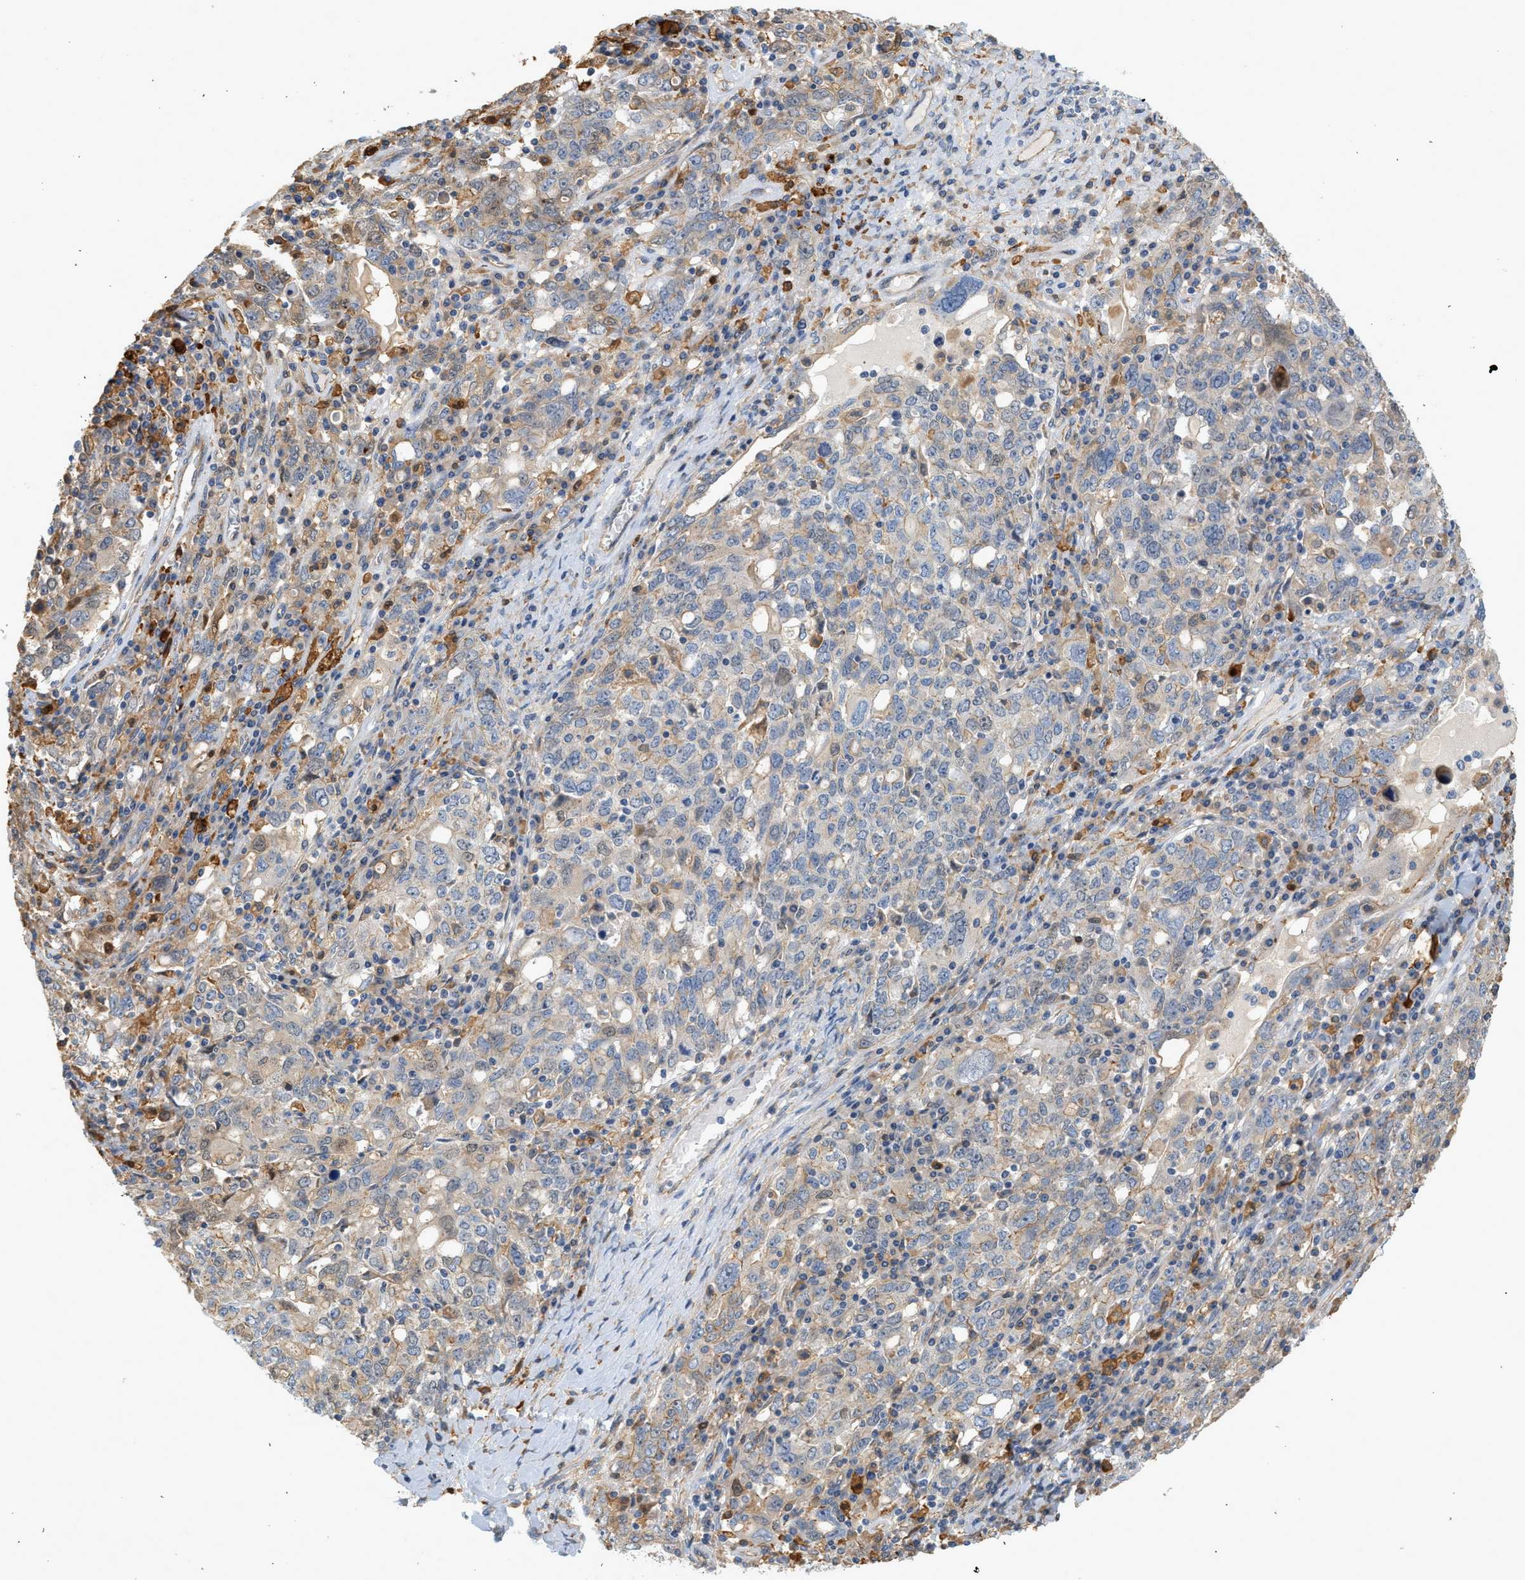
{"staining": {"intensity": "moderate", "quantity": "<25%", "location": "nuclear"}, "tissue": "ovarian cancer", "cell_type": "Tumor cells", "image_type": "cancer", "snomed": [{"axis": "morphology", "description": "Carcinoma, endometroid"}, {"axis": "topography", "description": "Ovary"}], "caption": "The micrograph shows staining of endometroid carcinoma (ovarian), revealing moderate nuclear protein positivity (brown color) within tumor cells. Immunohistochemistry (ihc) stains the protein in brown and the nuclei are stained blue.", "gene": "CTXN1", "patient": {"sex": "female", "age": 62}}